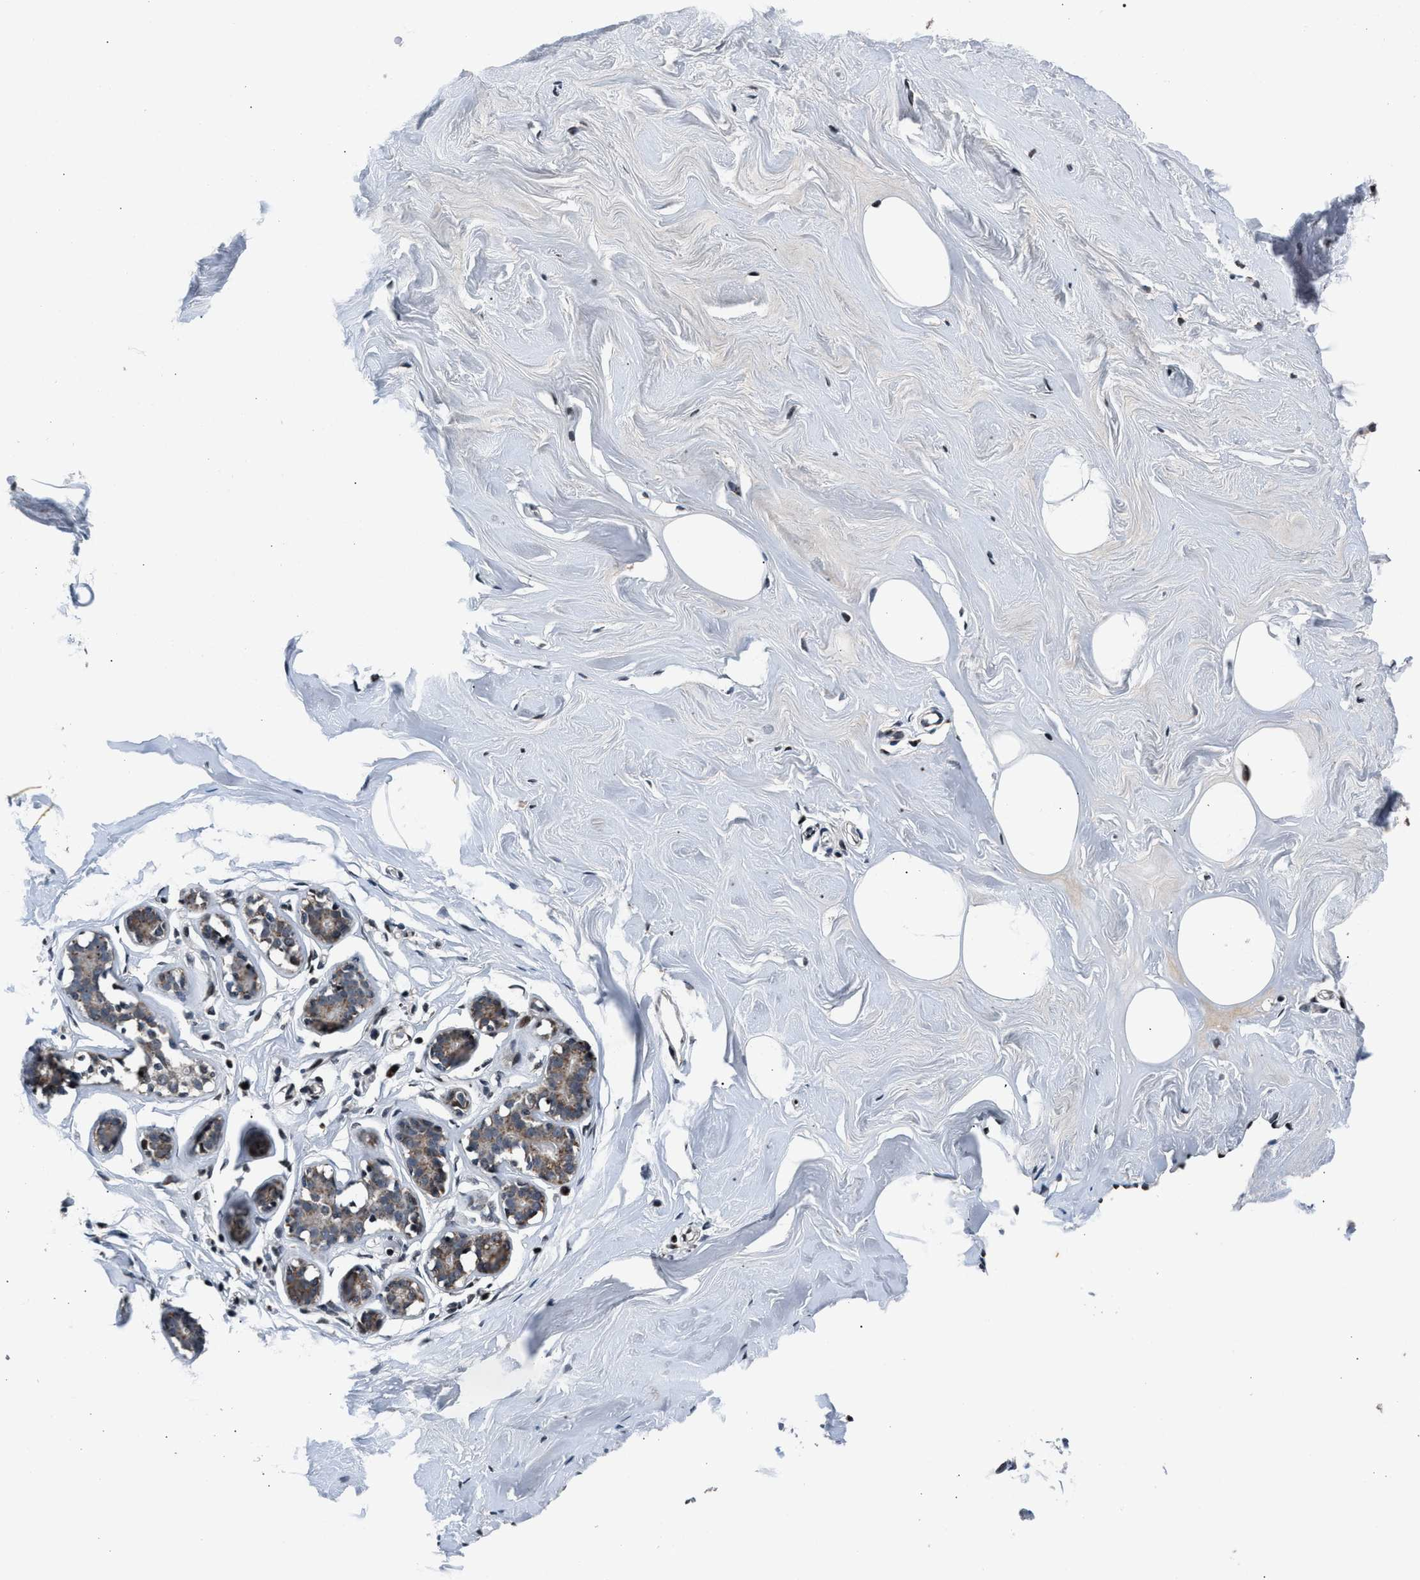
{"staining": {"intensity": "weak", "quantity": "25%-75%", "location": "cytoplasmic/membranous"}, "tissue": "adipose tissue", "cell_type": "Adipocytes", "image_type": "normal", "snomed": [{"axis": "morphology", "description": "Normal tissue, NOS"}, {"axis": "morphology", "description": "Fibrosis, NOS"}, {"axis": "topography", "description": "Breast"}, {"axis": "topography", "description": "Adipose tissue"}], "caption": "Immunohistochemical staining of benign adipose tissue reveals 25%-75% levels of weak cytoplasmic/membranous protein expression in approximately 25%-75% of adipocytes. The staining was performed using DAB to visualize the protein expression in brown, while the nuclei were stained in blue with hematoxylin (Magnification: 20x).", "gene": "PRRC2B", "patient": {"sex": "female", "age": 39}}